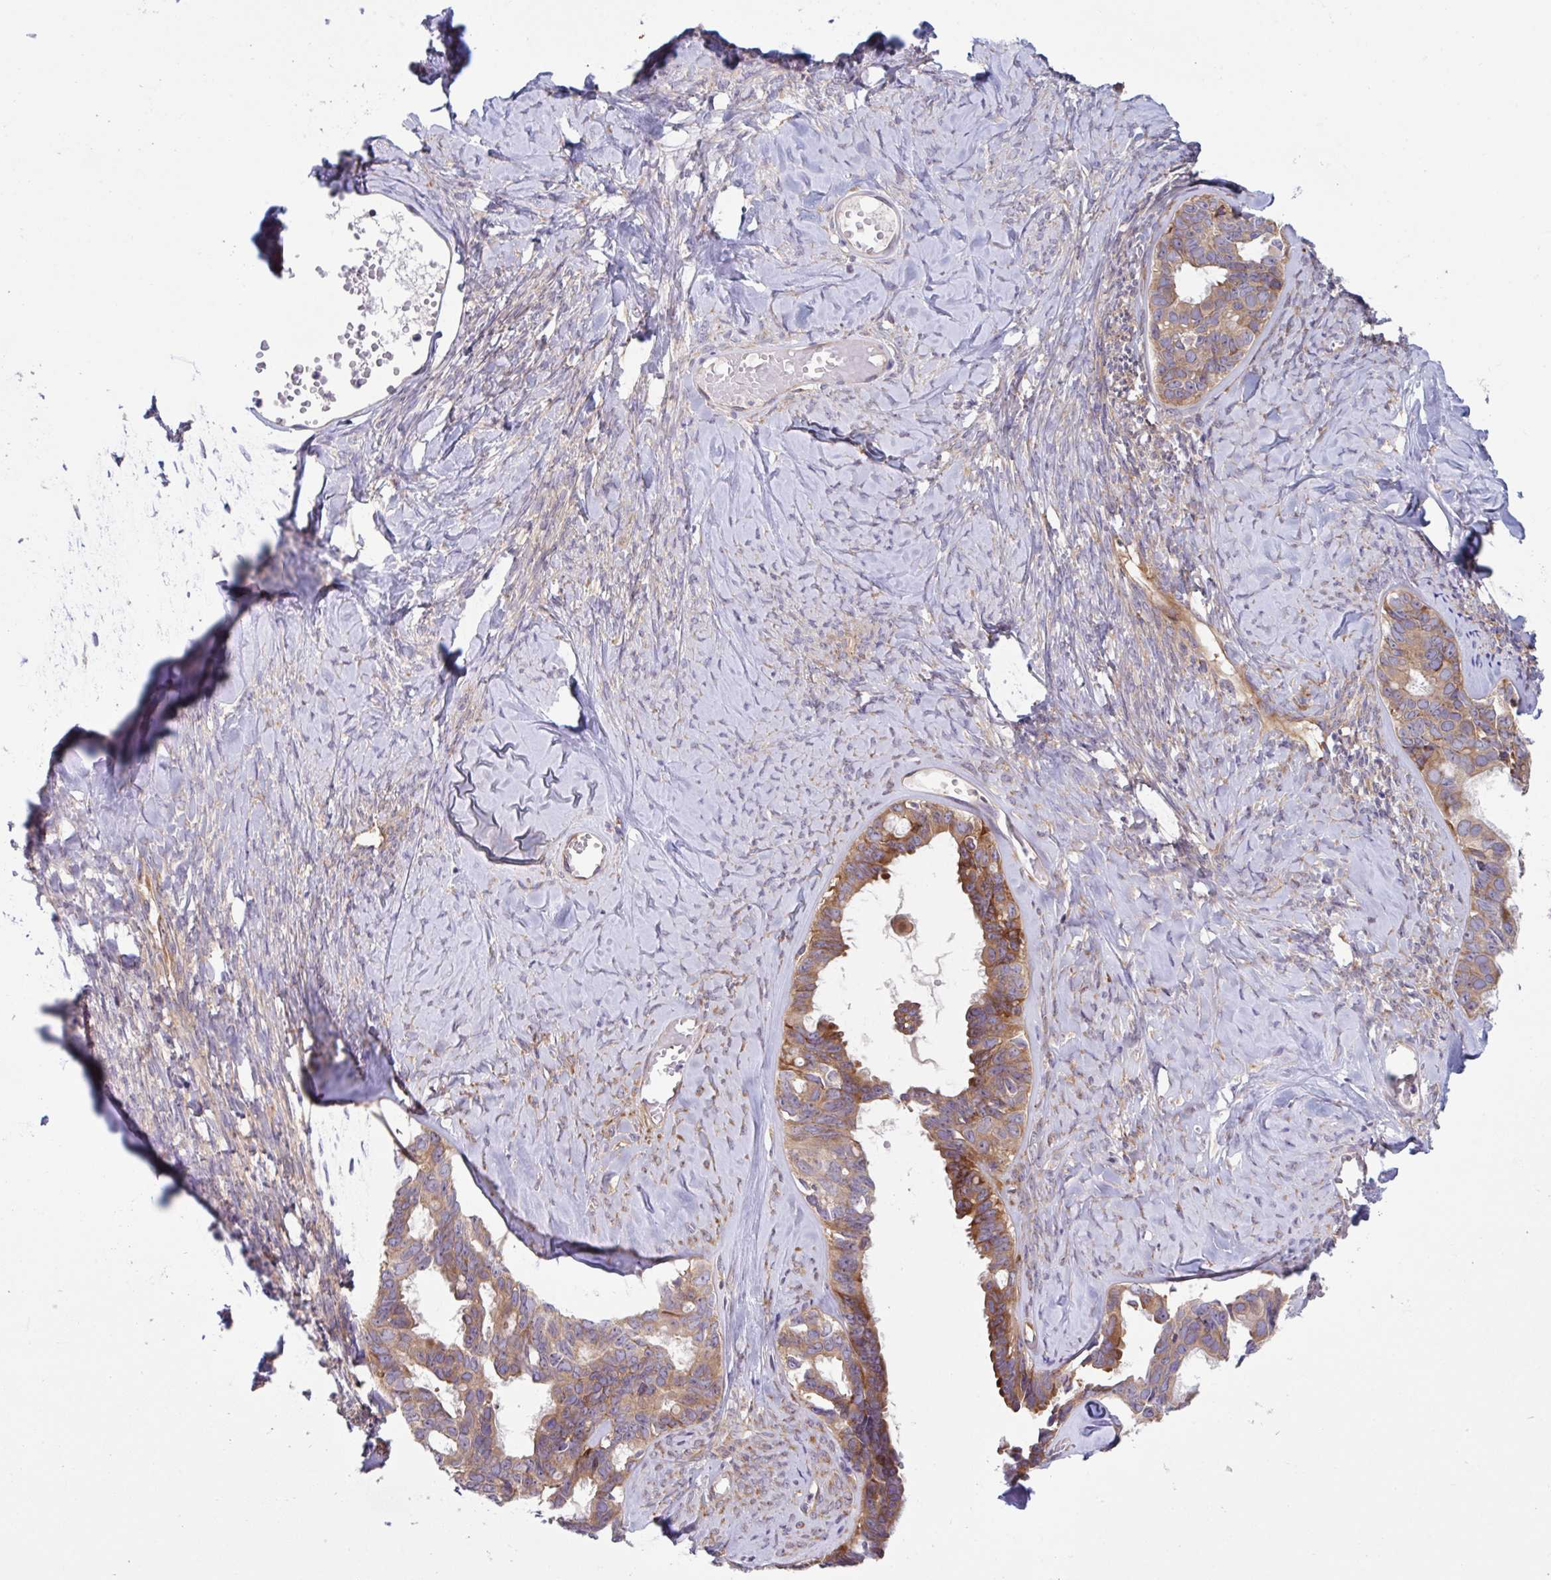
{"staining": {"intensity": "moderate", "quantity": ">75%", "location": "cytoplasmic/membranous"}, "tissue": "ovarian cancer", "cell_type": "Tumor cells", "image_type": "cancer", "snomed": [{"axis": "morphology", "description": "Cystadenocarcinoma, serous, NOS"}, {"axis": "topography", "description": "Ovary"}], "caption": "A medium amount of moderate cytoplasmic/membranous expression is present in approximately >75% of tumor cells in ovarian serous cystadenocarcinoma tissue. The protein of interest is shown in brown color, while the nuclei are stained blue.", "gene": "YARS2", "patient": {"sex": "female", "age": 69}}